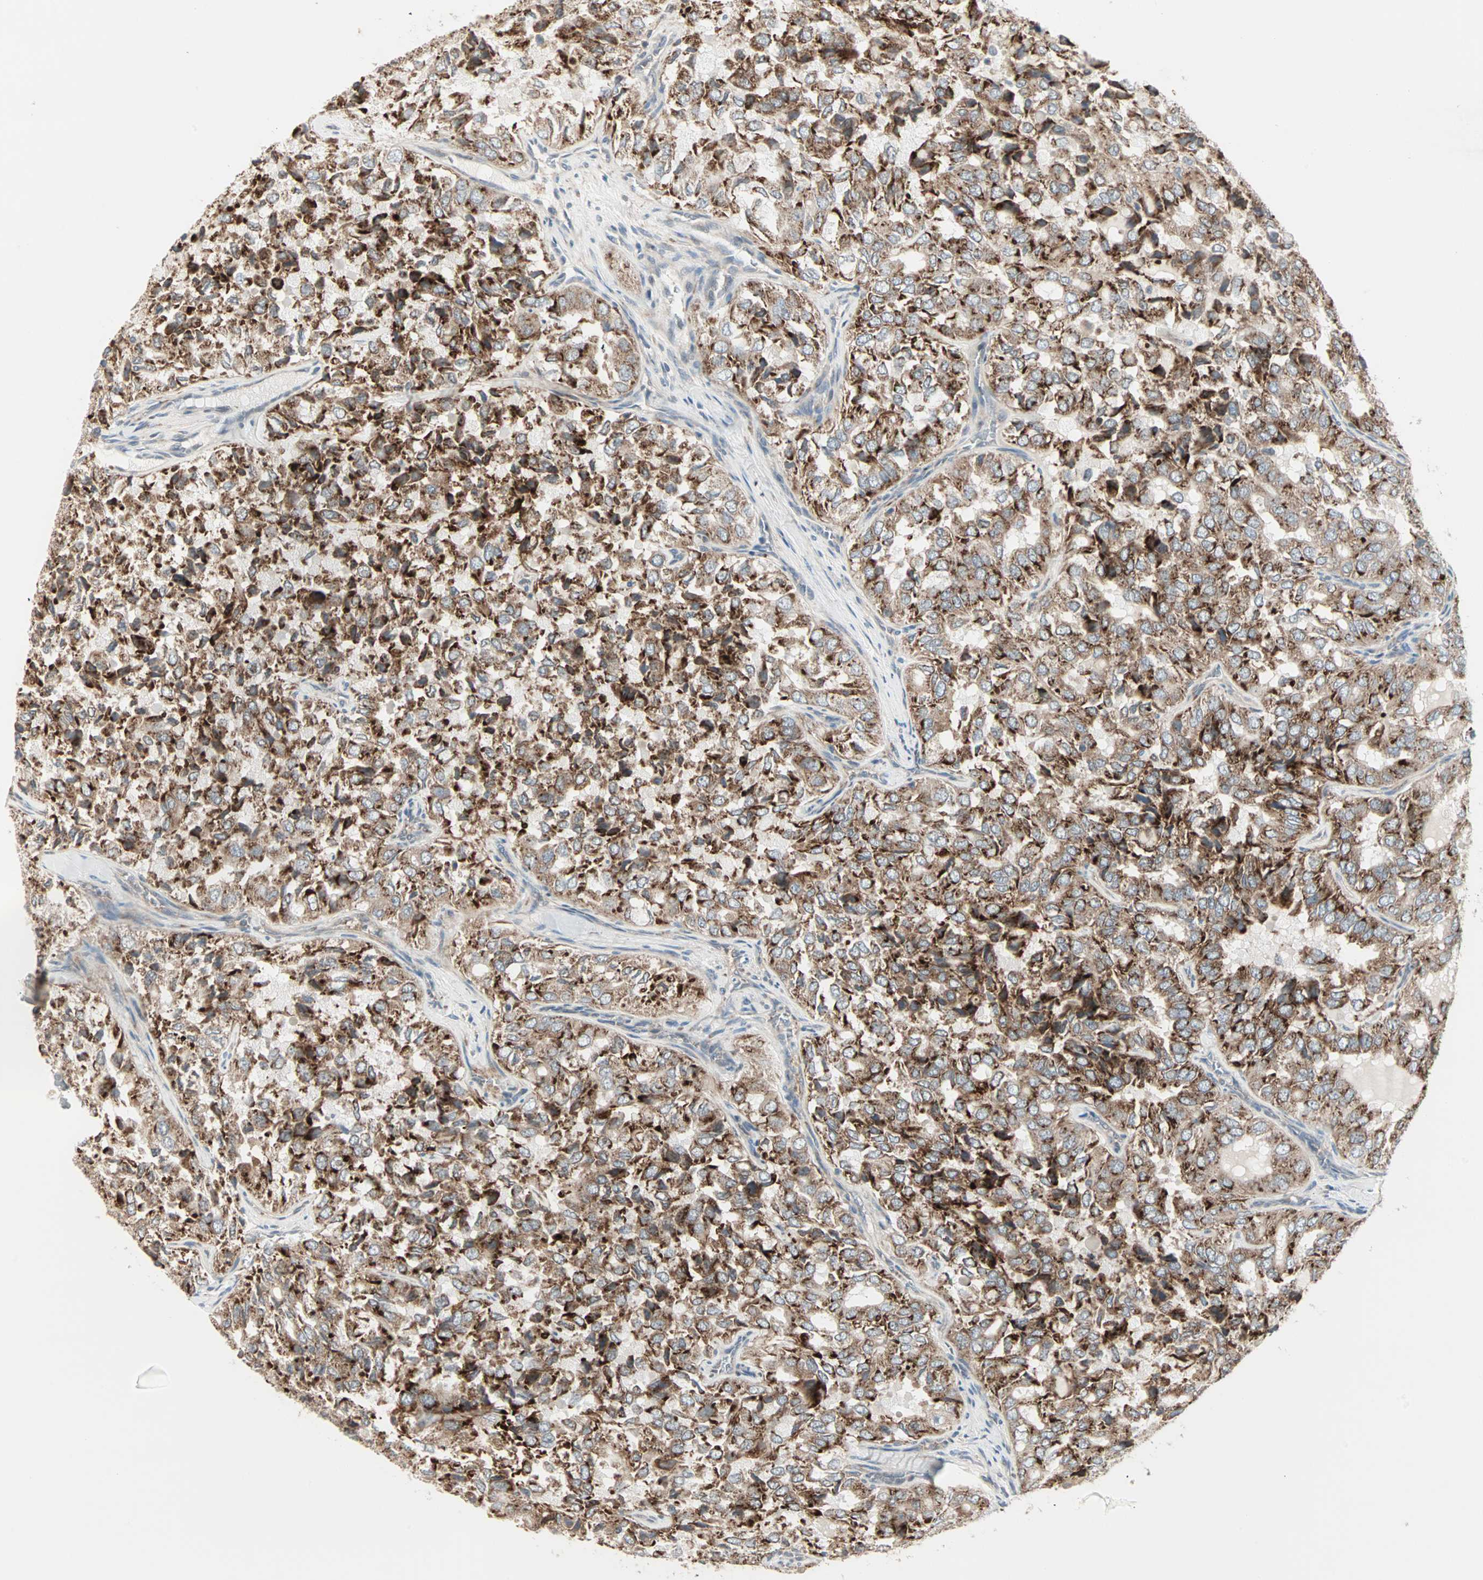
{"staining": {"intensity": "strong", "quantity": ">75%", "location": "cytoplasmic/membranous"}, "tissue": "thyroid cancer", "cell_type": "Tumor cells", "image_type": "cancer", "snomed": [{"axis": "morphology", "description": "Follicular adenoma carcinoma, NOS"}, {"axis": "topography", "description": "Thyroid gland"}], "caption": "Thyroid cancer (follicular adenoma carcinoma) tissue demonstrates strong cytoplasmic/membranous expression in about >75% of tumor cells, visualized by immunohistochemistry.", "gene": "ZFP36", "patient": {"sex": "male", "age": 75}}